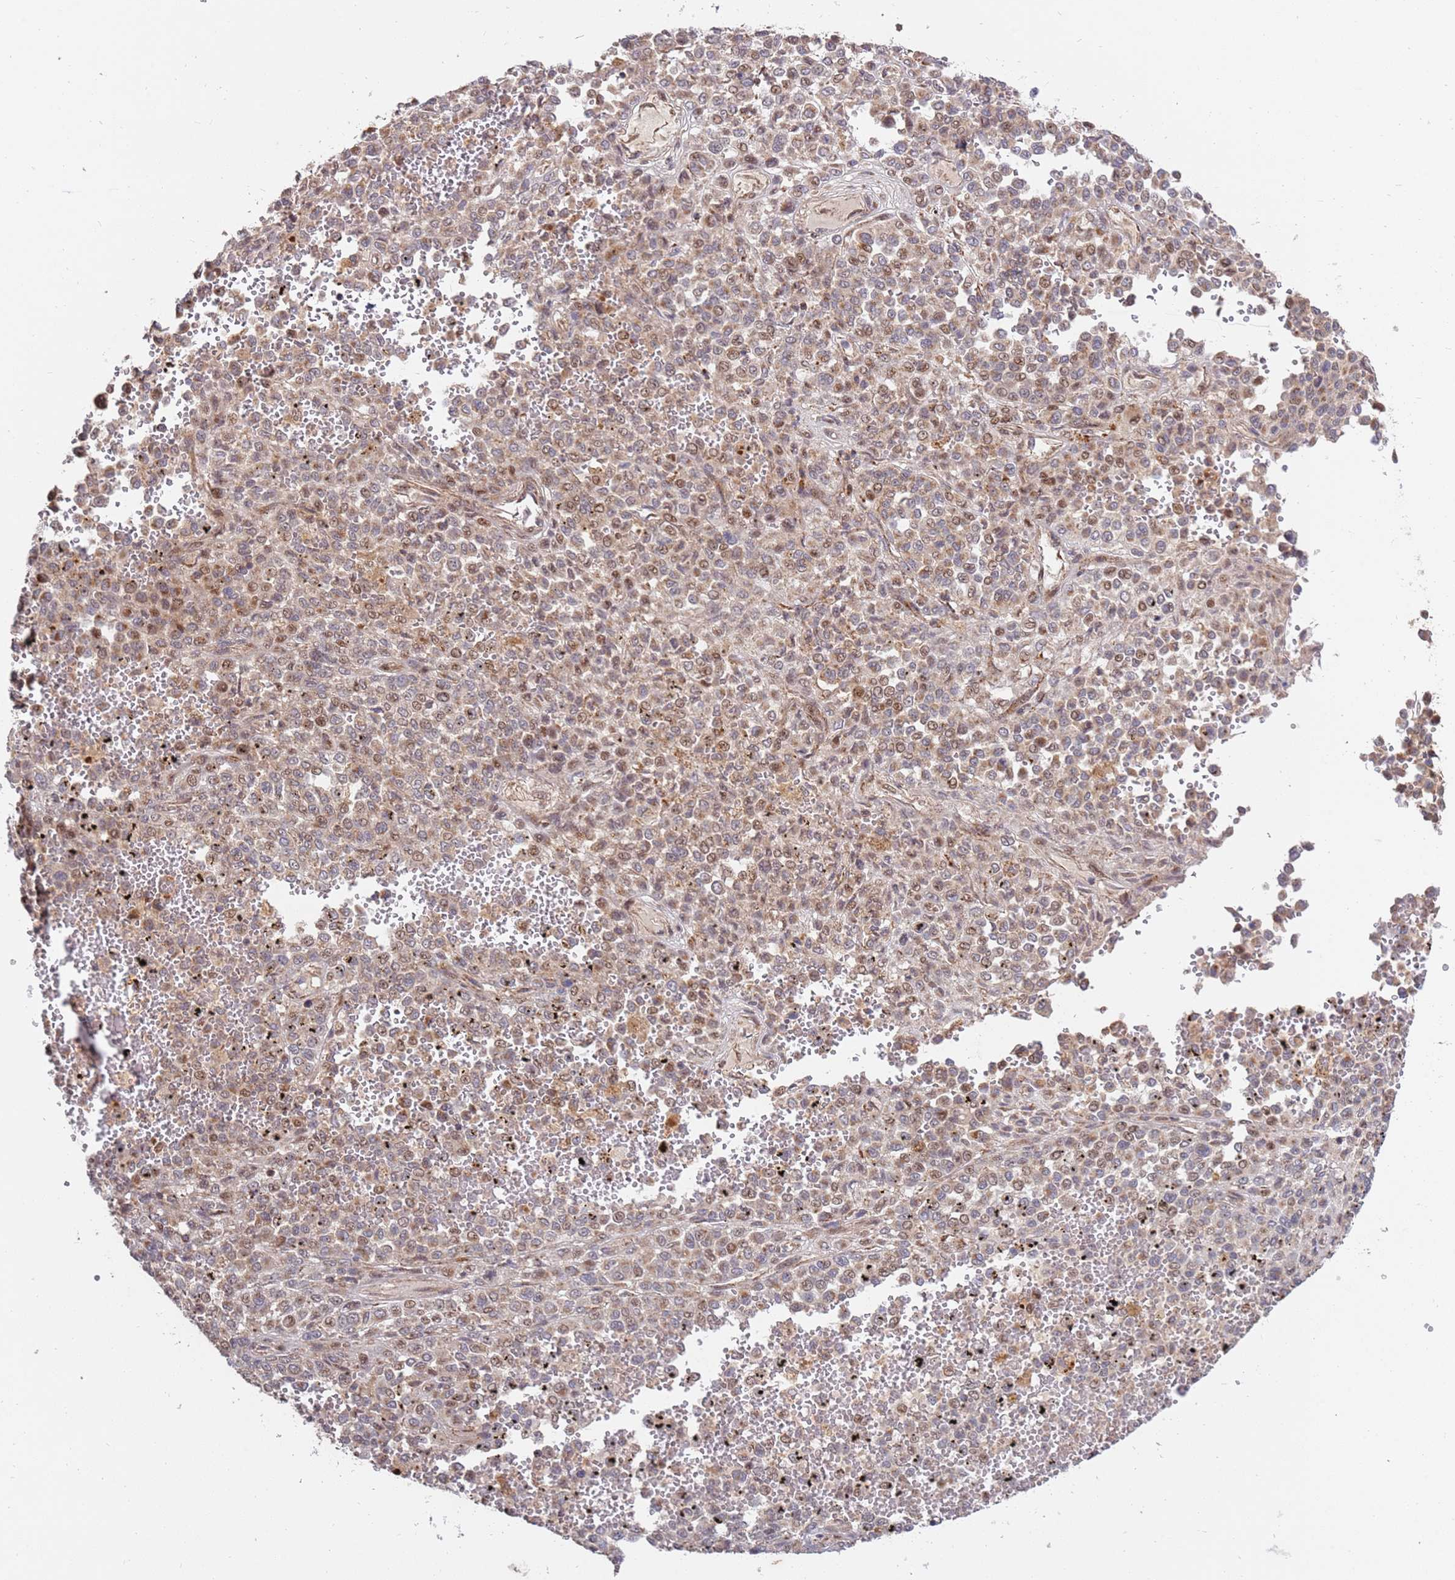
{"staining": {"intensity": "moderate", "quantity": ">75%", "location": "cytoplasmic/membranous,nuclear"}, "tissue": "melanoma", "cell_type": "Tumor cells", "image_type": "cancer", "snomed": [{"axis": "morphology", "description": "Malignant melanoma, Metastatic site"}, {"axis": "topography", "description": "Pancreas"}], "caption": "Human malignant melanoma (metastatic site) stained for a protein (brown) exhibits moderate cytoplasmic/membranous and nuclear positive positivity in approximately >75% of tumor cells.", "gene": "KIF25", "patient": {"sex": "female", "age": 30}}